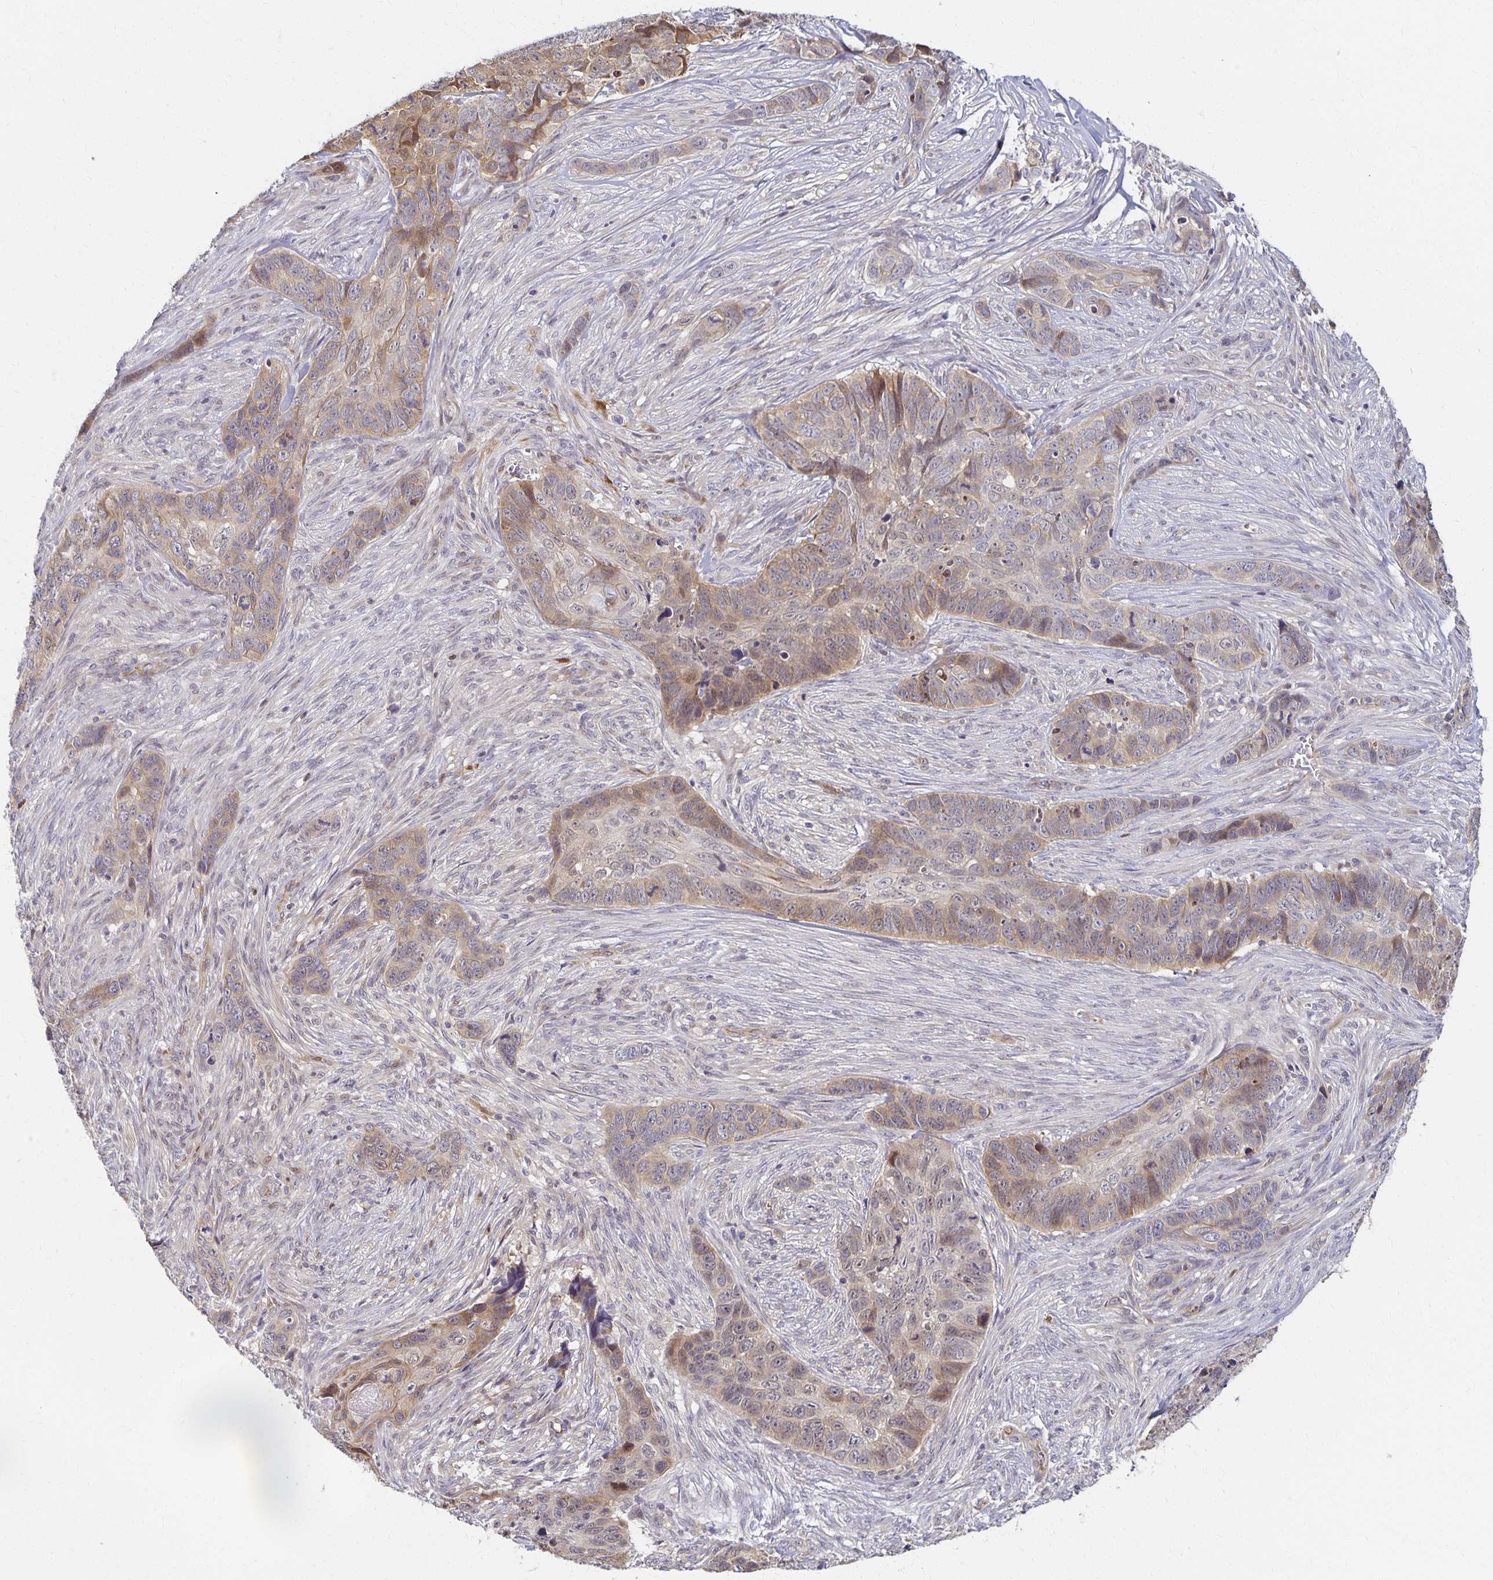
{"staining": {"intensity": "weak", "quantity": "25%-75%", "location": "cytoplasmic/membranous"}, "tissue": "skin cancer", "cell_type": "Tumor cells", "image_type": "cancer", "snomed": [{"axis": "morphology", "description": "Basal cell carcinoma"}, {"axis": "topography", "description": "Skin"}], "caption": "Protein staining shows weak cytoplasmic/membranous positivity in about 25%-75% of tumor cells in skin cancer (basal cell carcinoma). The staining is performed using DAB (3,3'-diaminobenzidine) brown chromogen to label protein expression. The nuclei are counter-stained blue using hematoxylin.", "gene": "SORL1", "patient": {"sex": "female", "age": 82}}